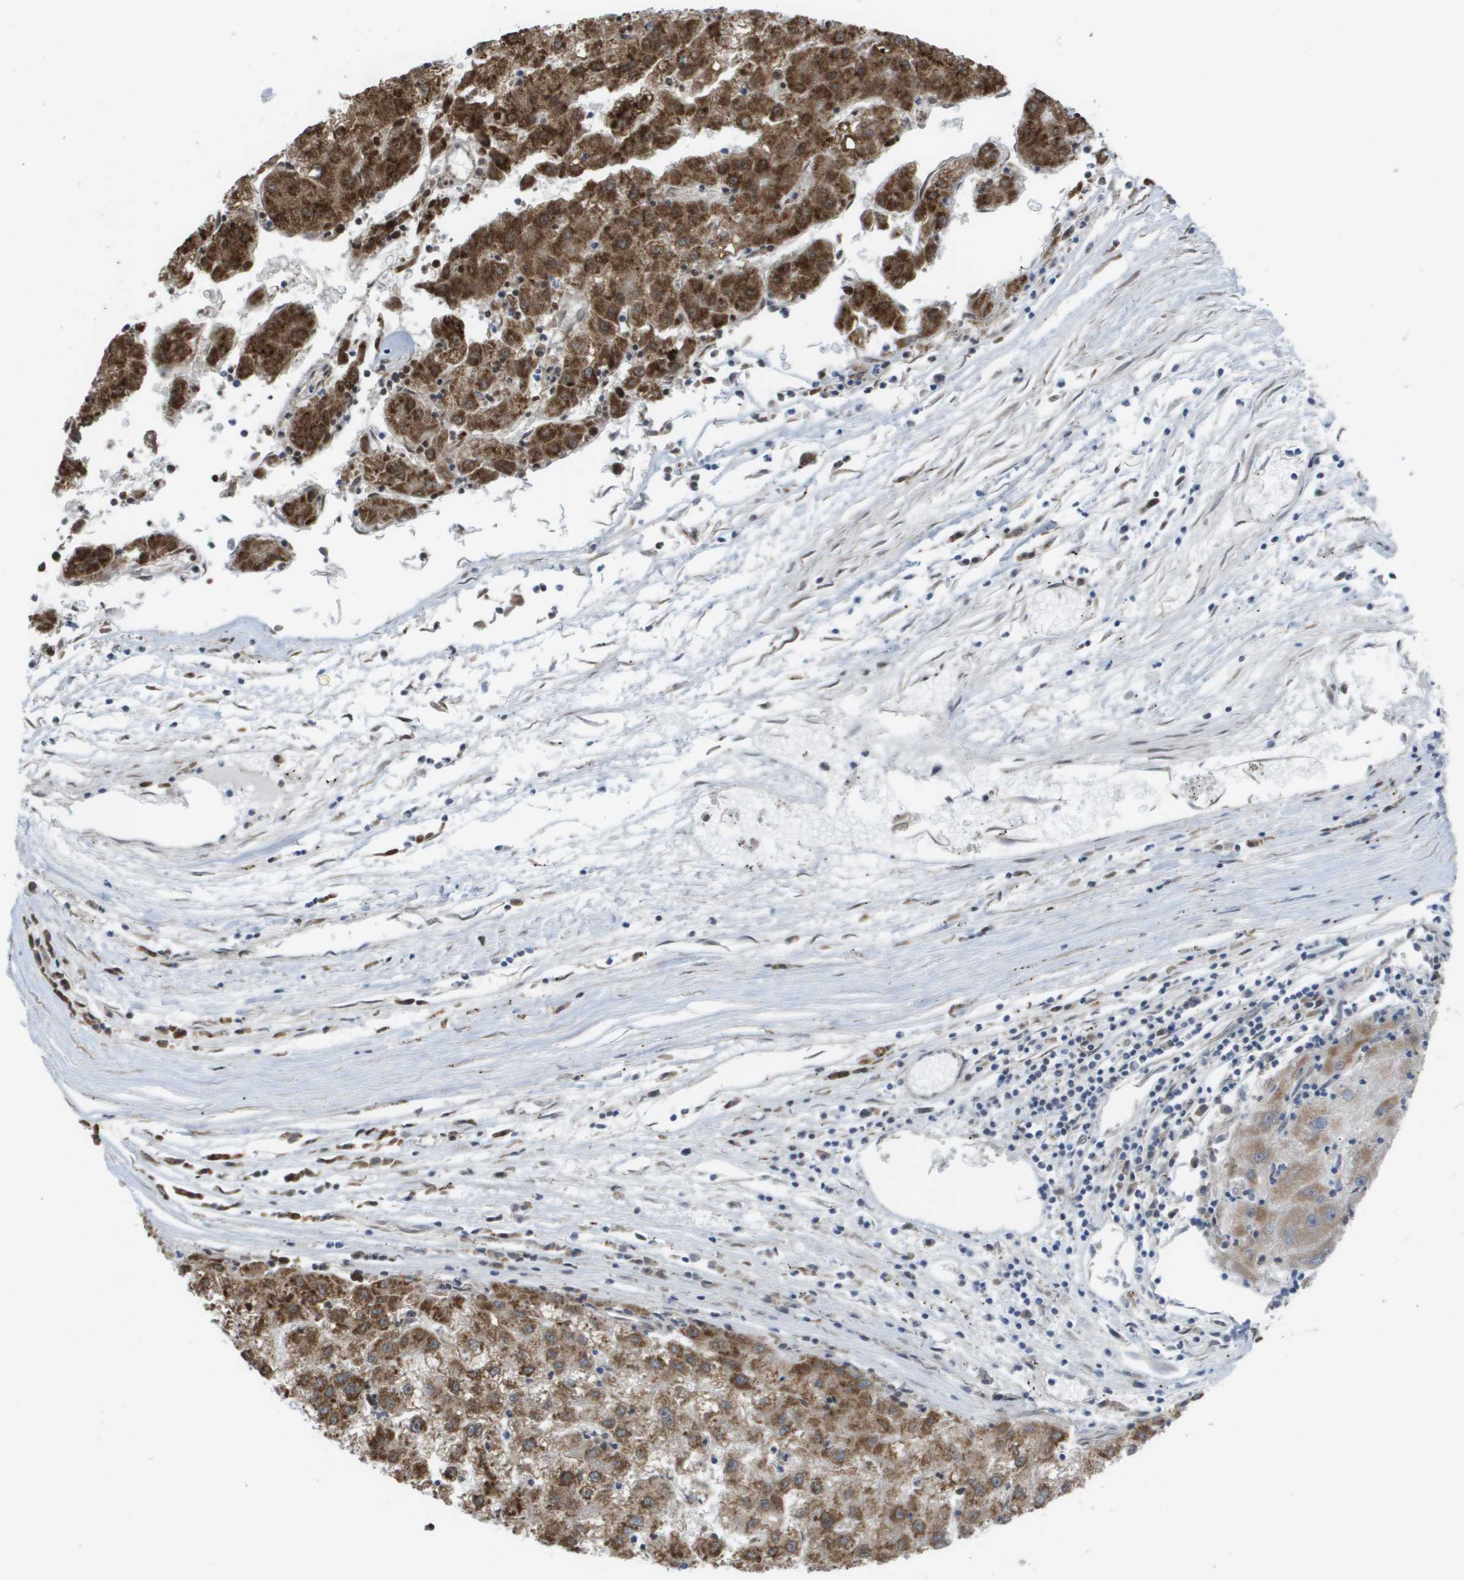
{"staining": {"intensity": "strong", "quantity": ">75%", "location": "cytoplasmic/membranous"}, "tissue": "liver cancer", "cell_type": "Tumor cells", "image_type": "cancer", "snomed": [{"axis": "morphology", "description": "Carcinoma, Hepatocellular, NOS"}, {"axis": "topography", "description": "Liver"}], "caption": "Liver hepatocellular carcinoma stained for a protein (brown) displays strong cytoplasmic/membranous positive positivity in about >75% of tumor cells.", "gene": "MTARC2", "patient": {"sex": "male", "age": 72}}